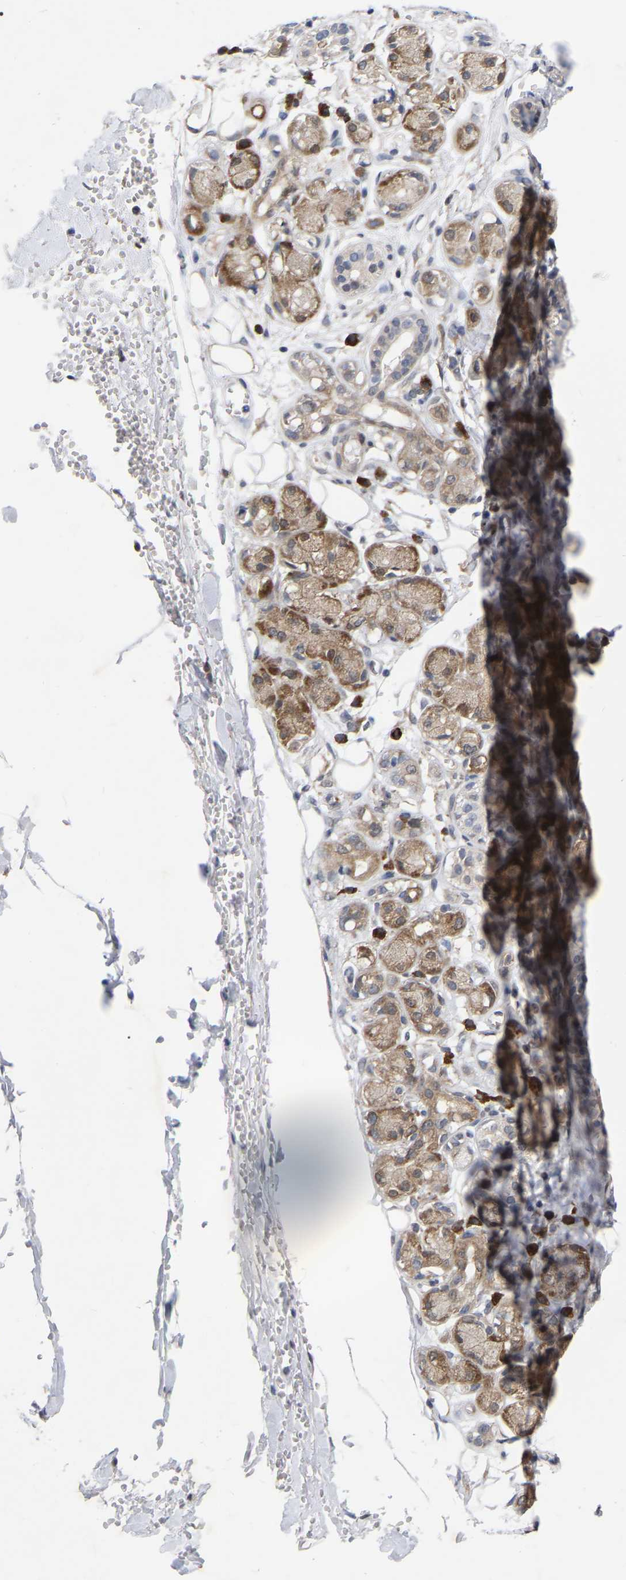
{"staining": {"intensity": "negative", "quantity": "none", "location": "none"}, "tissue": "adipose tissue", "cell_type": "Adipocytes", "image_type": "normal", "snomed": [{"axis": "morphology", "description": "Normal tissue, NOS"}, {"axis": "morphology", "description": "Inflammation, NOS"}, {"axis": "topography", "description": "Salivary gland"}, {"axis": "topography", "description": "Peripheral nerve tissue"}], "caption": "This is an IHC image of unremarkable adipose tissue. There is no positivity in adipocytes.", "gene": "UBE4B", "patient": {"sex": "female", "age": 75}}